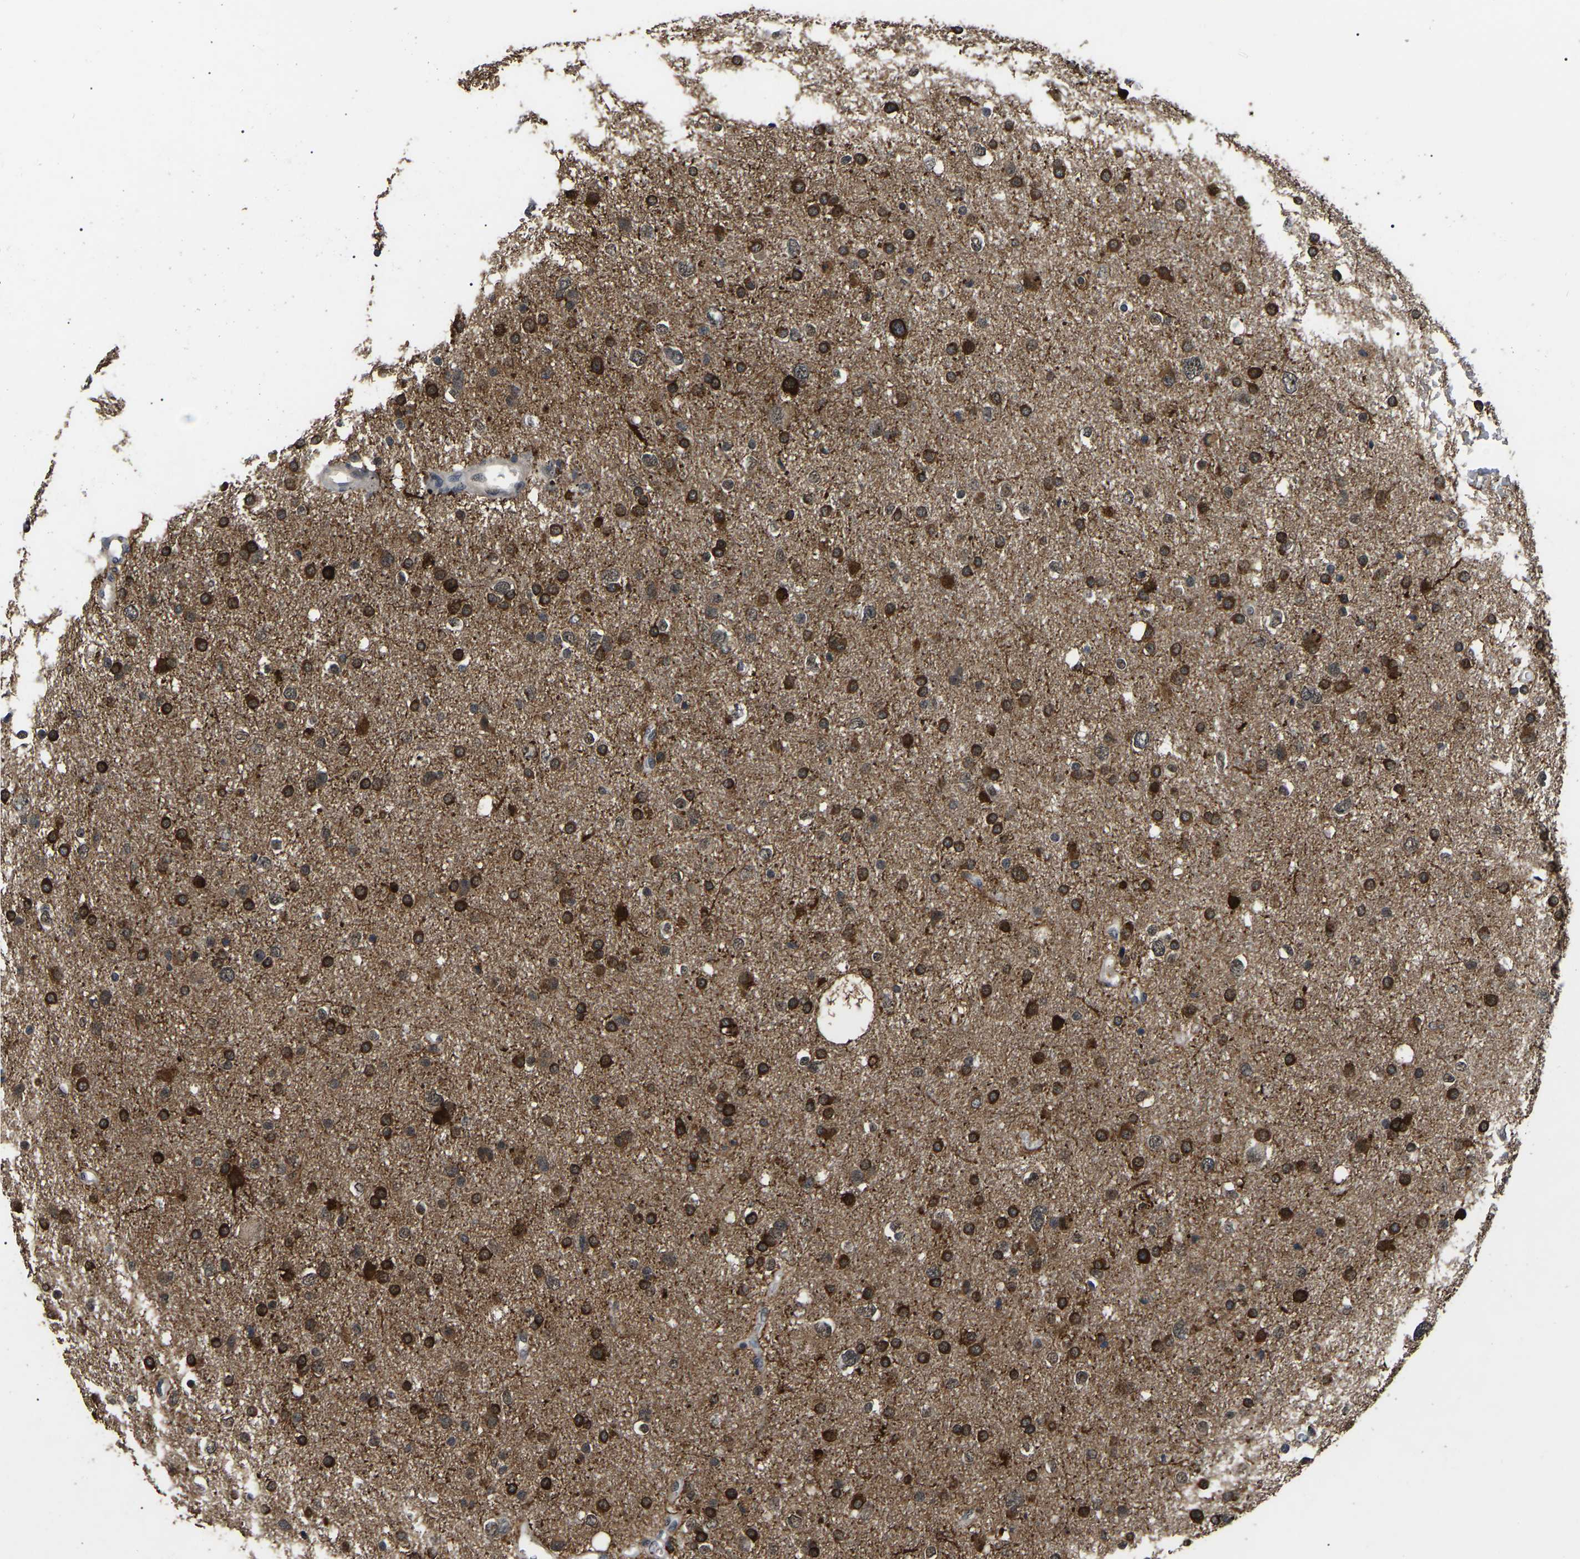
{"staining": {"intensity": "strong", "quantity": ">75%", "location": "cytoplasmic/membranous"}, "tissue": "glioma", "cell_type": "Tumor cells", "image_type": "cancer", "snomed": [{"axis": "morphology", "description": "Glioma, malignant, Low grade"}, {"axis": "topography", "description": "Brain"}], "caption": "Low-grade glioma (malignant) stained for a protein (brown) shows strong cytoplasmic/membranous positive staining in approximately >75% of tumor cells.", "gene": "PPM1E", "patient": {"sex": "female", "age": 37}}